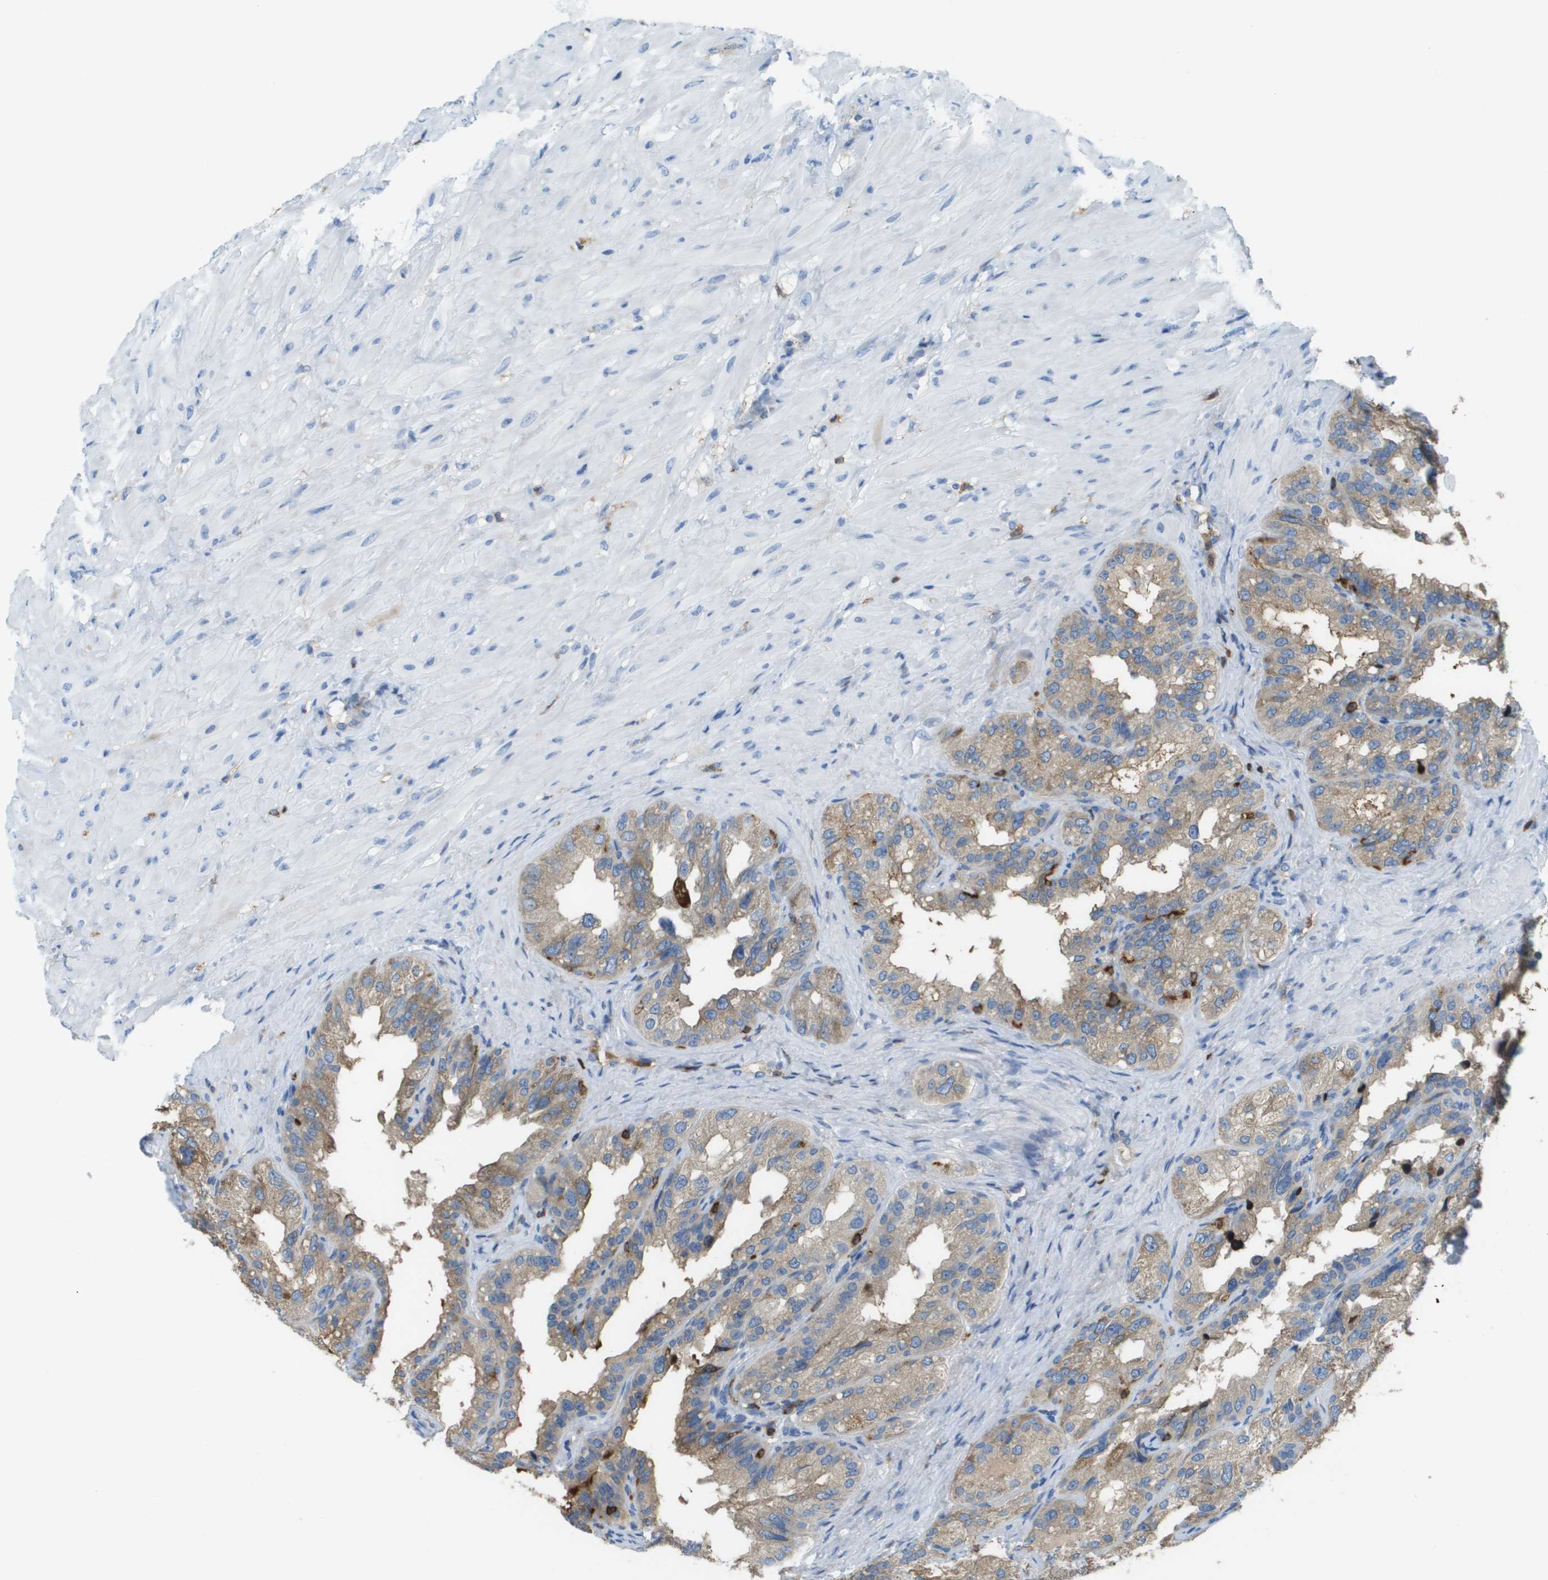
{"staining": {"intensity": "weak", "quantity": ">75%", "location": "cytoplasmic/membranous"}, "tissue": "seminal vesicle", "cell_type": "Glandular cells", "image_type": "normal", "snomed": [{"axis": "morphology", "description": "Normal tissue, NOS"}, {"axis": "topography", "description": "Seminal veicle"}], "caption": "IHC image of normal human seminal vesicle stained for a protein (brown), which reveals low levels of weak cytoplasmic/membranous staining in approximately >75% of glandular cells.", "gene": "APBB1IP", "patient": {"sex": "male", "age": 68}}